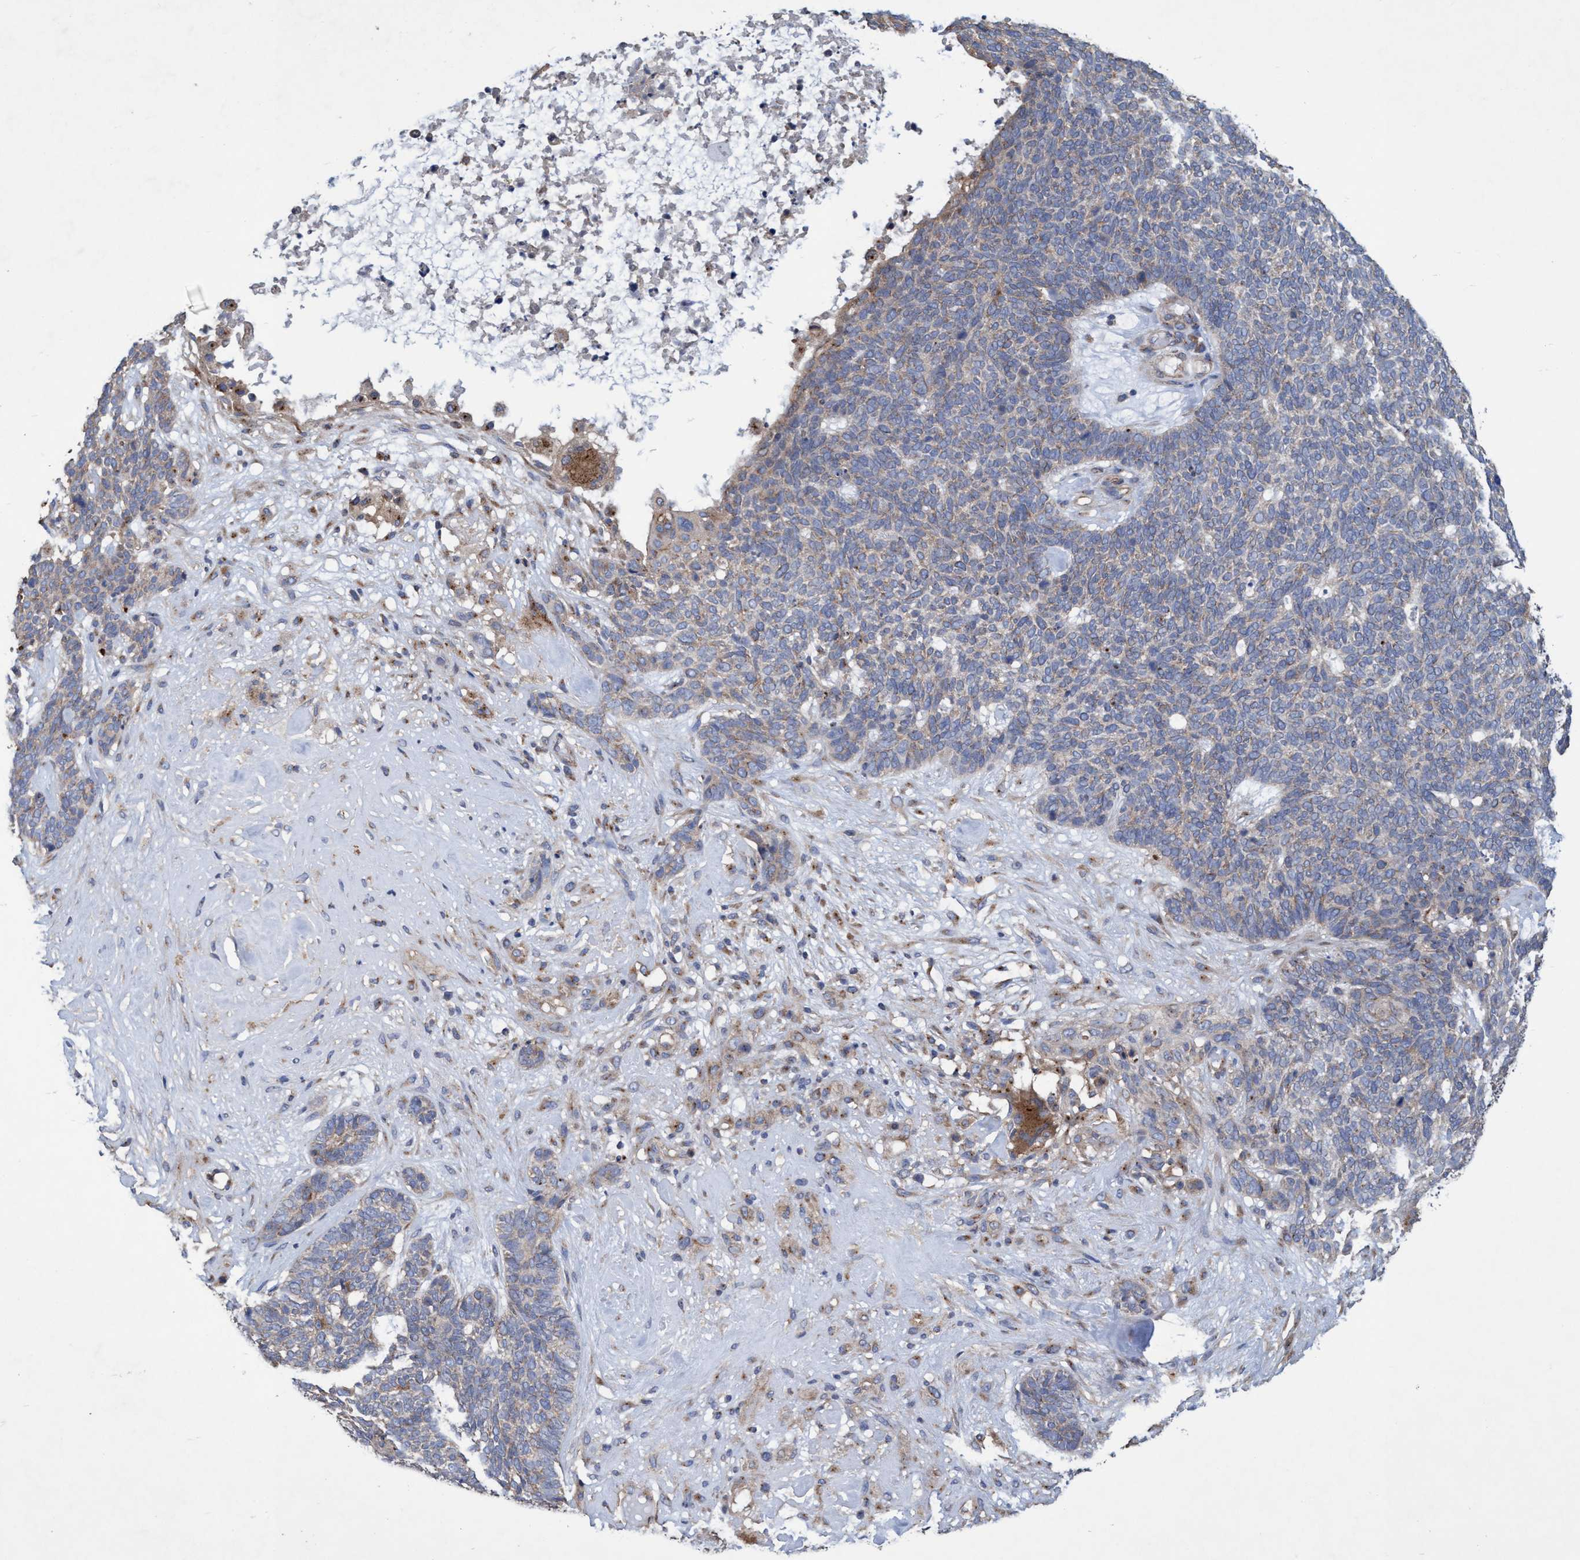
{"staining": {"intensity": "weak", "quantity": "<25%", "location": "cytoplasmic/membranous"}, "tissue": "skin cancer", "cell_type": "Tumor cells", "image_type": "cancer", "snomed": [{"axis": "morphology", "description": "Basal cell carcinoma"}, {"axis": "topography", "description": "Skin"}], "caption": "Tumor cells are negative for brown protein staining in basal cell carcinoma (skin).", "gene": "BICD2", "patient": {"sex": "female", "age": 84}}